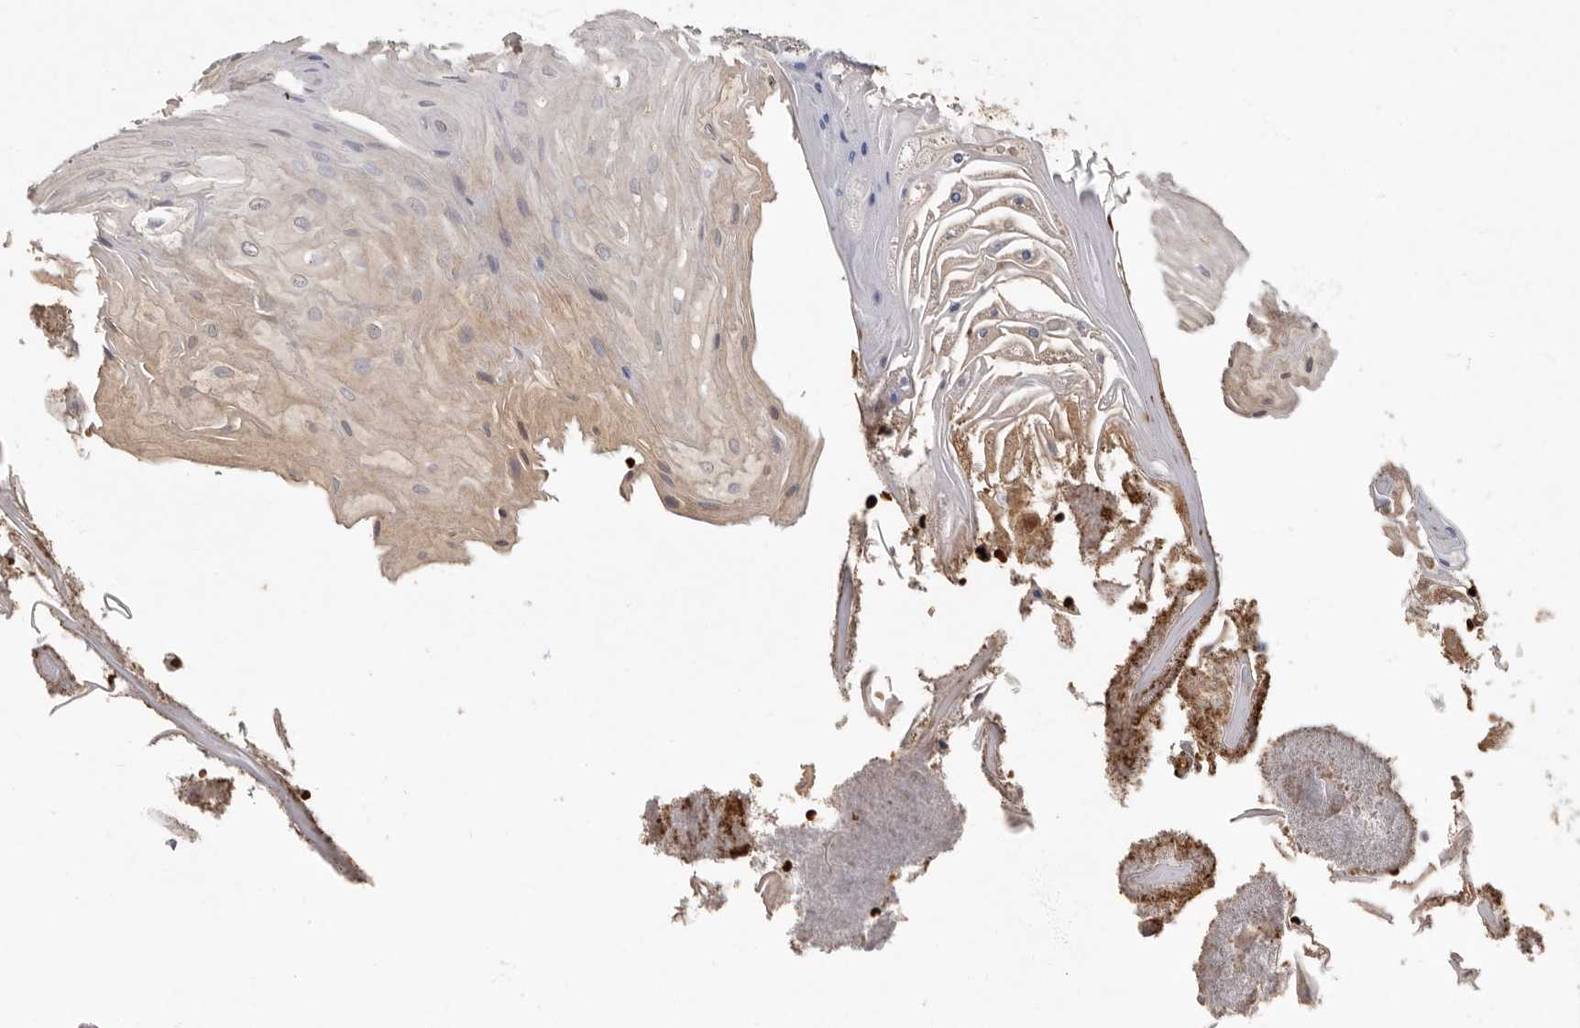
{"staining": {"intensity": "weak", "quantity": "25%-75%", "location": "cytoplasmic/membranous"}, "tissue": "oral mucosa", "cell_type": "Squamous epithelial cells", "image_type": "normal", "snomed": [{"axis": "morphology", "description": "Normal tissue, NOS"}, {"axis": "morphology", "description": "Squamous cell carcinoma, NOS"}, {"axis": "topography", "description": "Skeletal muscle"}, {"axis": "topography", "description": "Oral tissue"}, {"axis": "topography", "description": "Salivary gland"}, {"axis": "topography", "description": "Head-Neck"}], "caption": "Protein staining displays weak cytoplasmic/membranous staining in approximately 25%-75% of squamous epithelial cells in normal oral mucosa.", "gene": "KIF26B", "patient": {"sex": "male", "age": 54}}